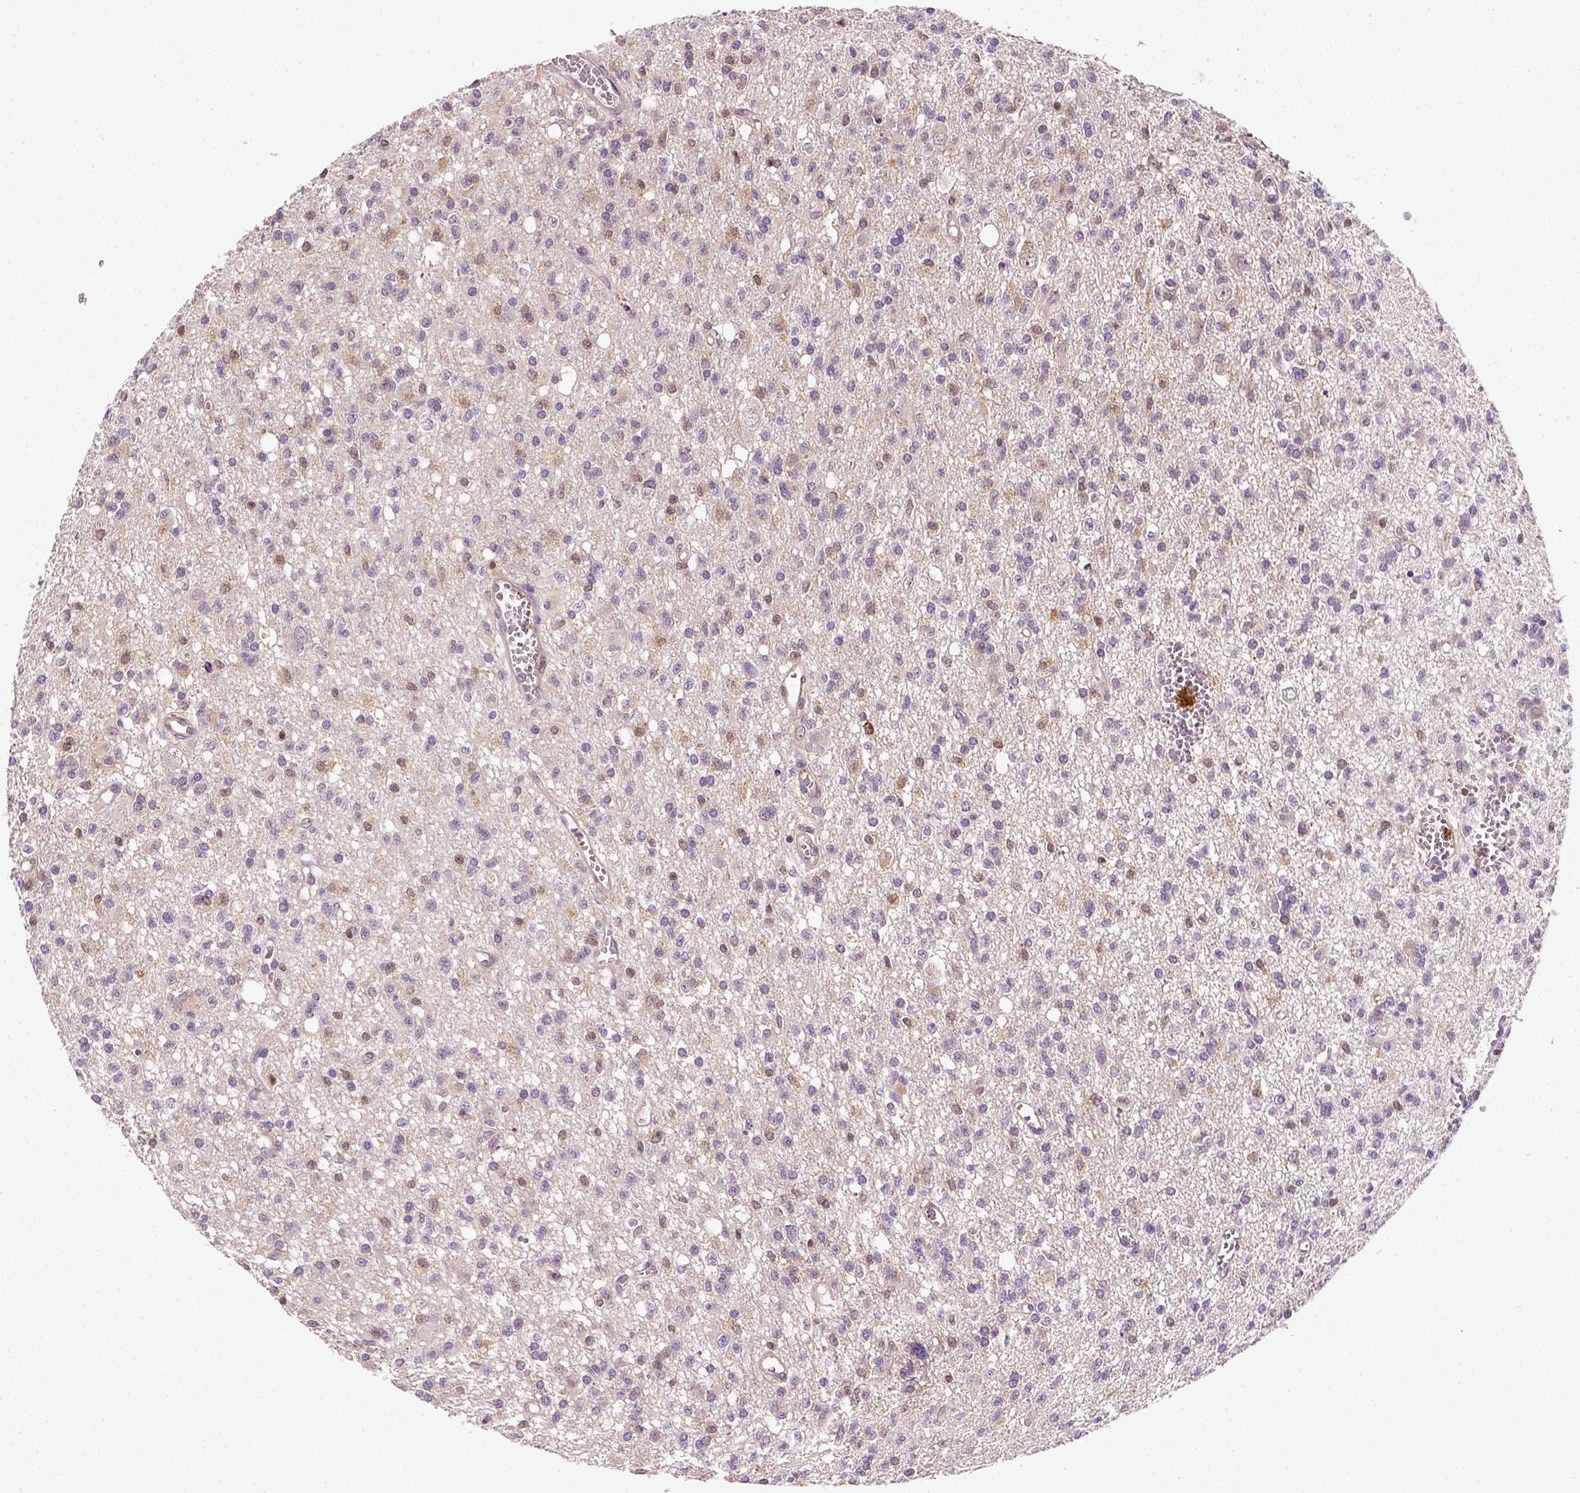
{"staining": {"intensity": "weak", "quantity": "25%-75%", "location": "cytoplasmic/membranous"}, "tissue": "glioma", "cell_type": "Tumor cells", "image_type": "cancer", "snomed": [{"axis": "morphology", "description": "Glioma, malignant, Low grade"}, {"axis": "topography", "description": "Brain"}], "caption": "DAB immunohistochemical staining of glioma reveals weak cytoplasmic/membranous protein positivity in about 25%-75% of tumor cells. The staining was performed using DAB, with brown indicating positive protein expression. Nuclei are stained blue with hematoxylin.", "gene": "MATK", "patient": {"sex": "male", "age": 64}}